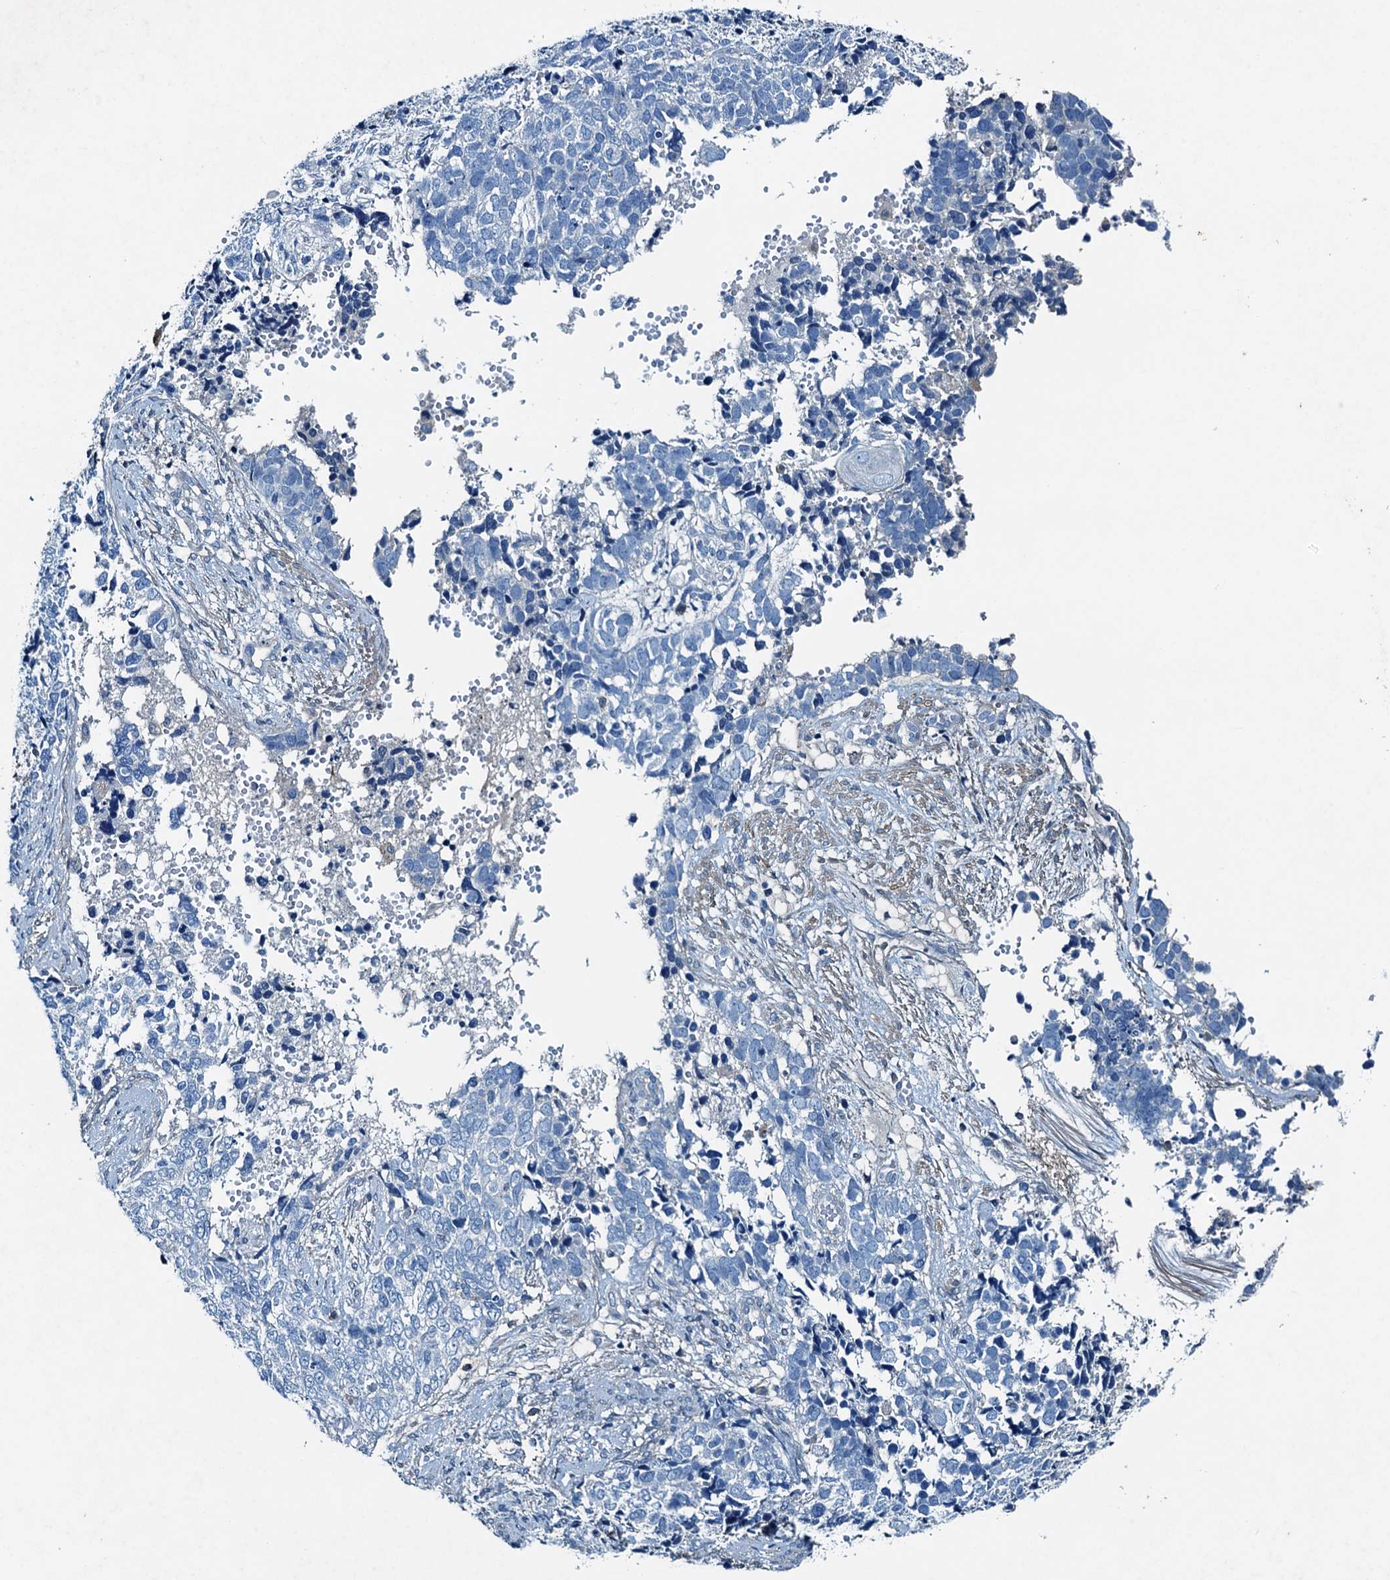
{"staining": {"intensity": "negative", "quantity": "none", "location": "none"}, "tissue": "cervical cancer", "cell_type": "Tumor cells", "image_type": "cancer", "snomed": [{"axis": "morphology", "description": "Squamous cell carcinoma, NOS"}, {"axis": "topography", "description": "Cervix"}], "caption": "A high-resolution histopathology image shows immunohistochemistry (IHC) staining of cervical cancer (squamous cell carcinoma), which exhibits no significant staining in tumor cells.", "gene": "RAB3IL1", "patient": {"sex": "female", "age": 63}}